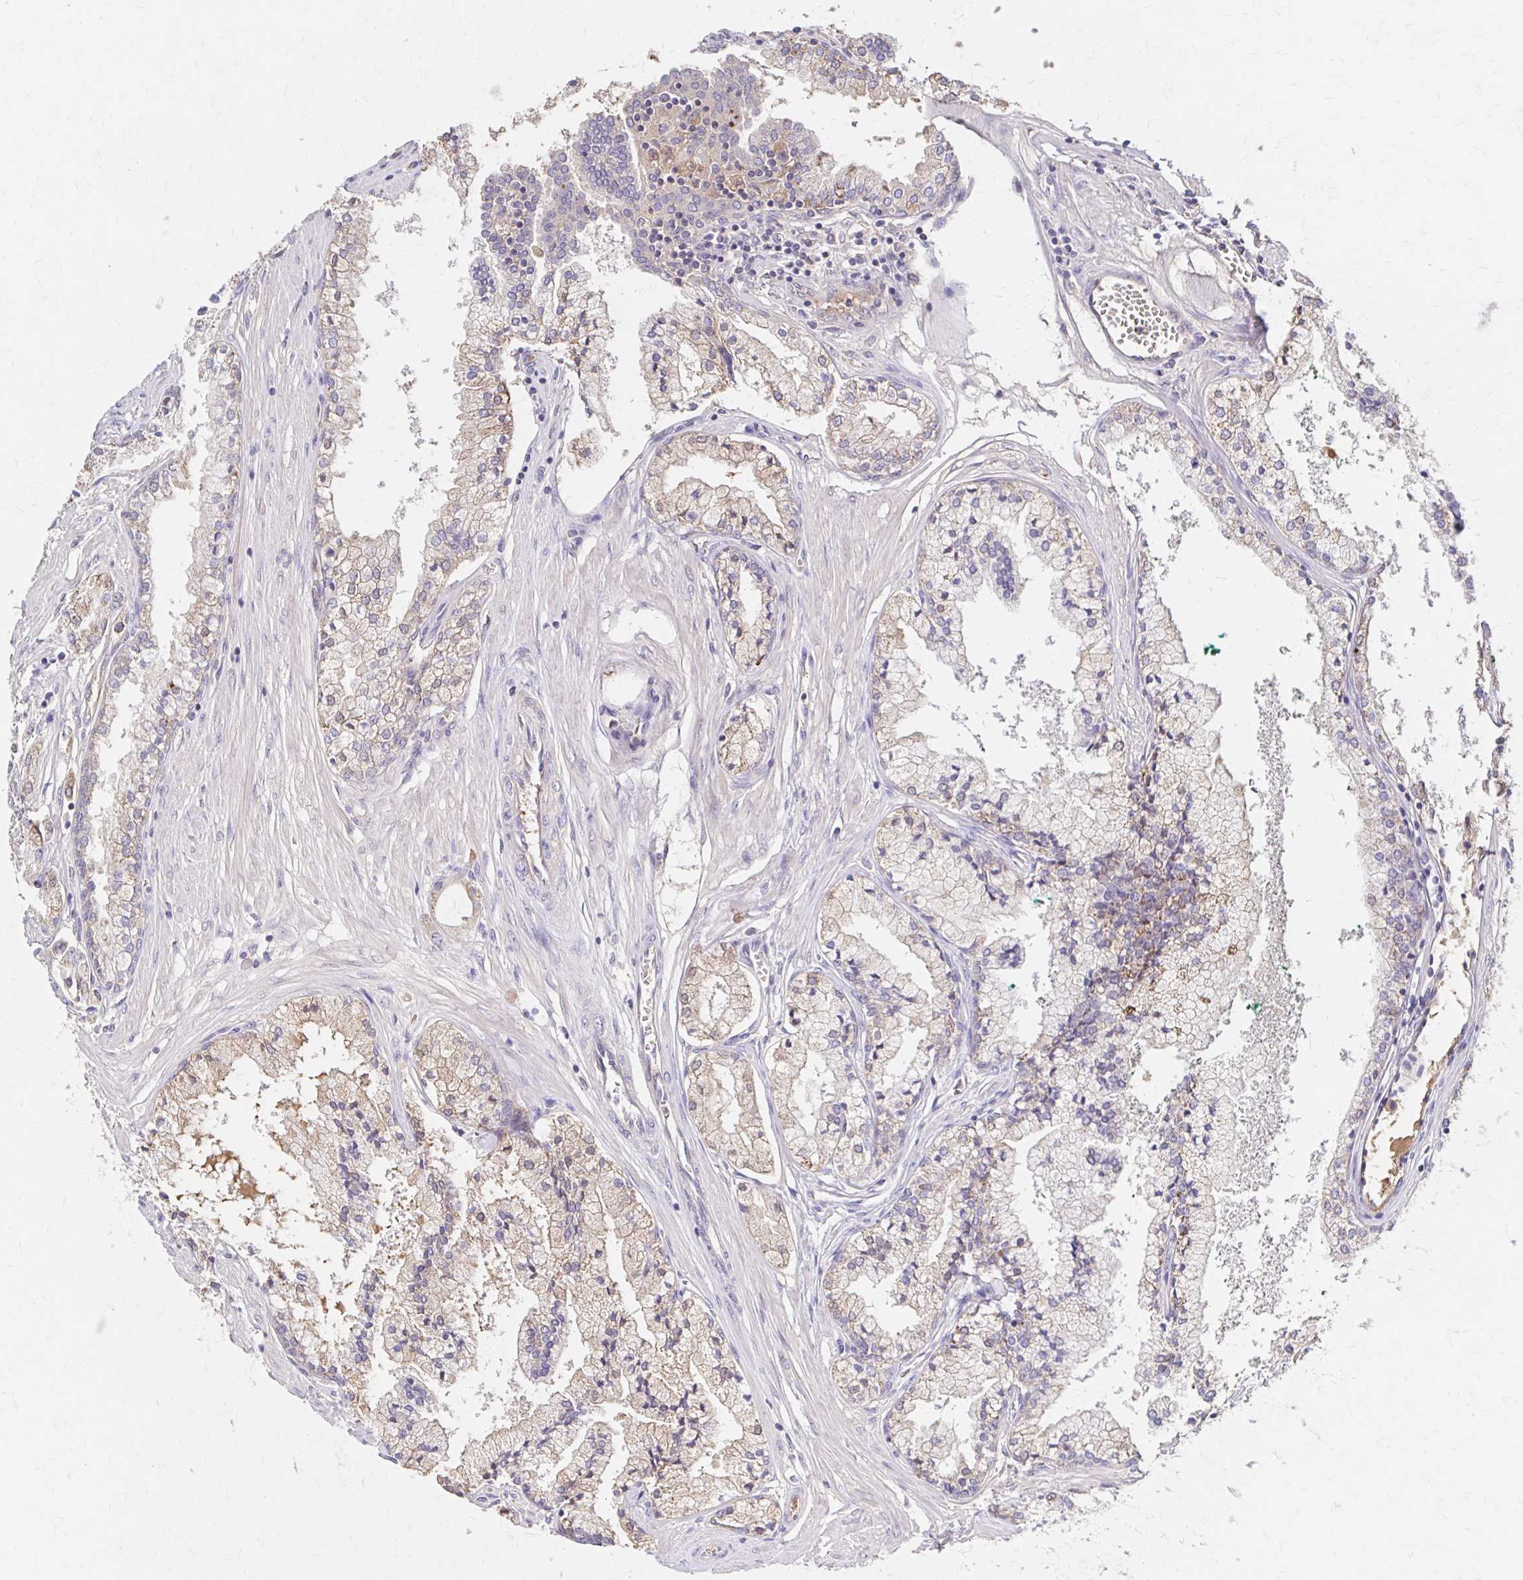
{"staining": {"intensity": "weak", "quantity": "25%-75%", "location": "cytoplasmic/membranous"}, "tissue": "prostate cancer", "cell_type": "Tumor cells", "image_type": "cancer", "snomed": [{"axis": "morphology", "description": "Adenocarcinoma, High grade"}, {"axis": "topography", "description": "Prostate"}], "caption": "The immunohistochemical stain shows weak cytoplasmic/membranous expression in tumor cells of prostate cancer tissue.", "gene": "HMGCS2", "patient": {"sex": "male", "age": 66}}